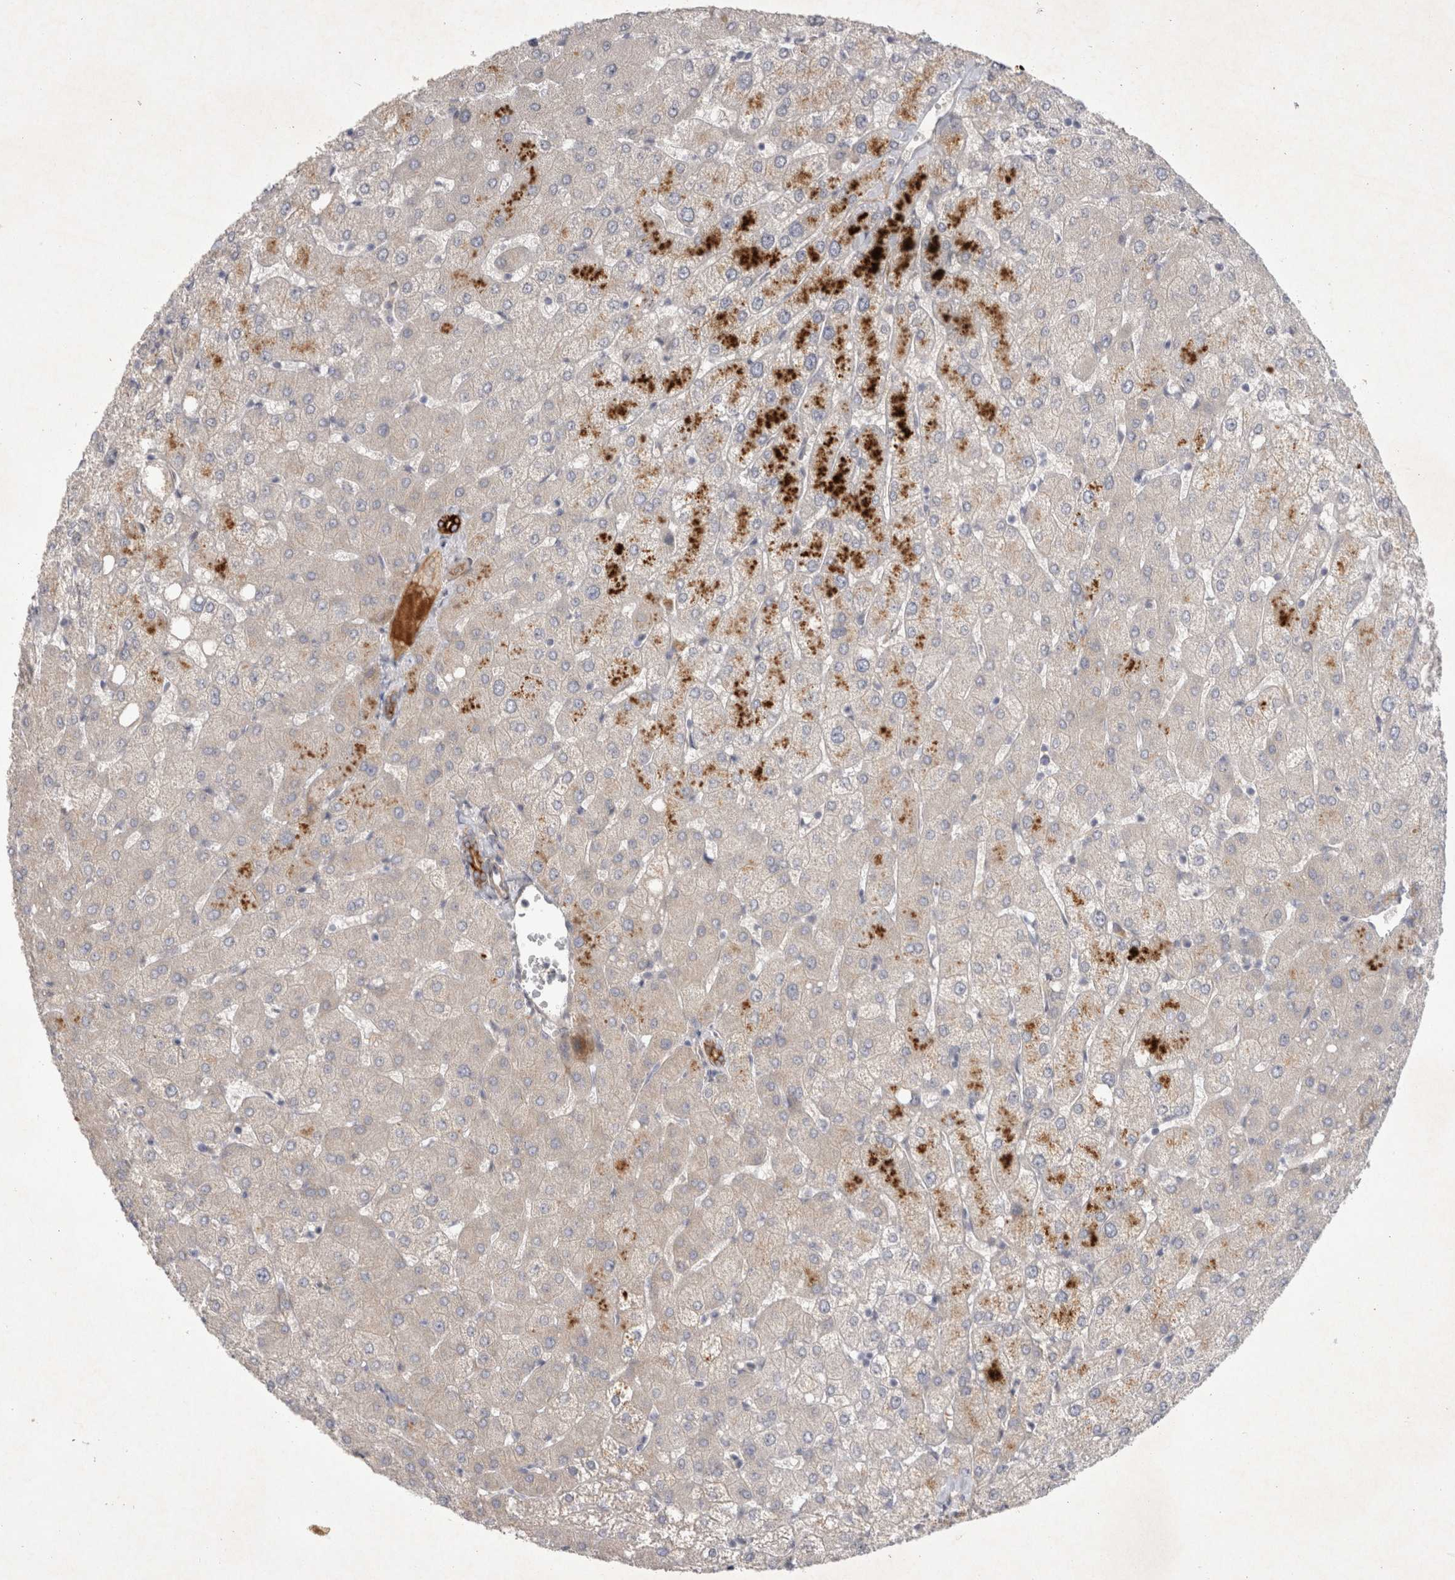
{"staining": {"intensity": "strong", "quantity": ">75%", "location": "cytoplasmic/membranous"}, "tissue": "liver", "cell_type": "Cholangiocytes", "image_type": "normal", "snomed": [{"axis": "morphology", "description": "Normal tissue, NOS"}, {"axis": "topography", "description": "Liver"}], "caption": "The histopathology image displays staining of unremarkable liver, revealing strong cytoplasmic/membranous protein positivity (brown color) within cholangiocytes. The staining is performed using DAB (3,3'-diaminobenzidine) brown chromogen to label protein expression. The nuclei are counter-stained blue using hematoxylin.", "gene": "BZW2", "patient": {"sex": "female", "age": 54}}